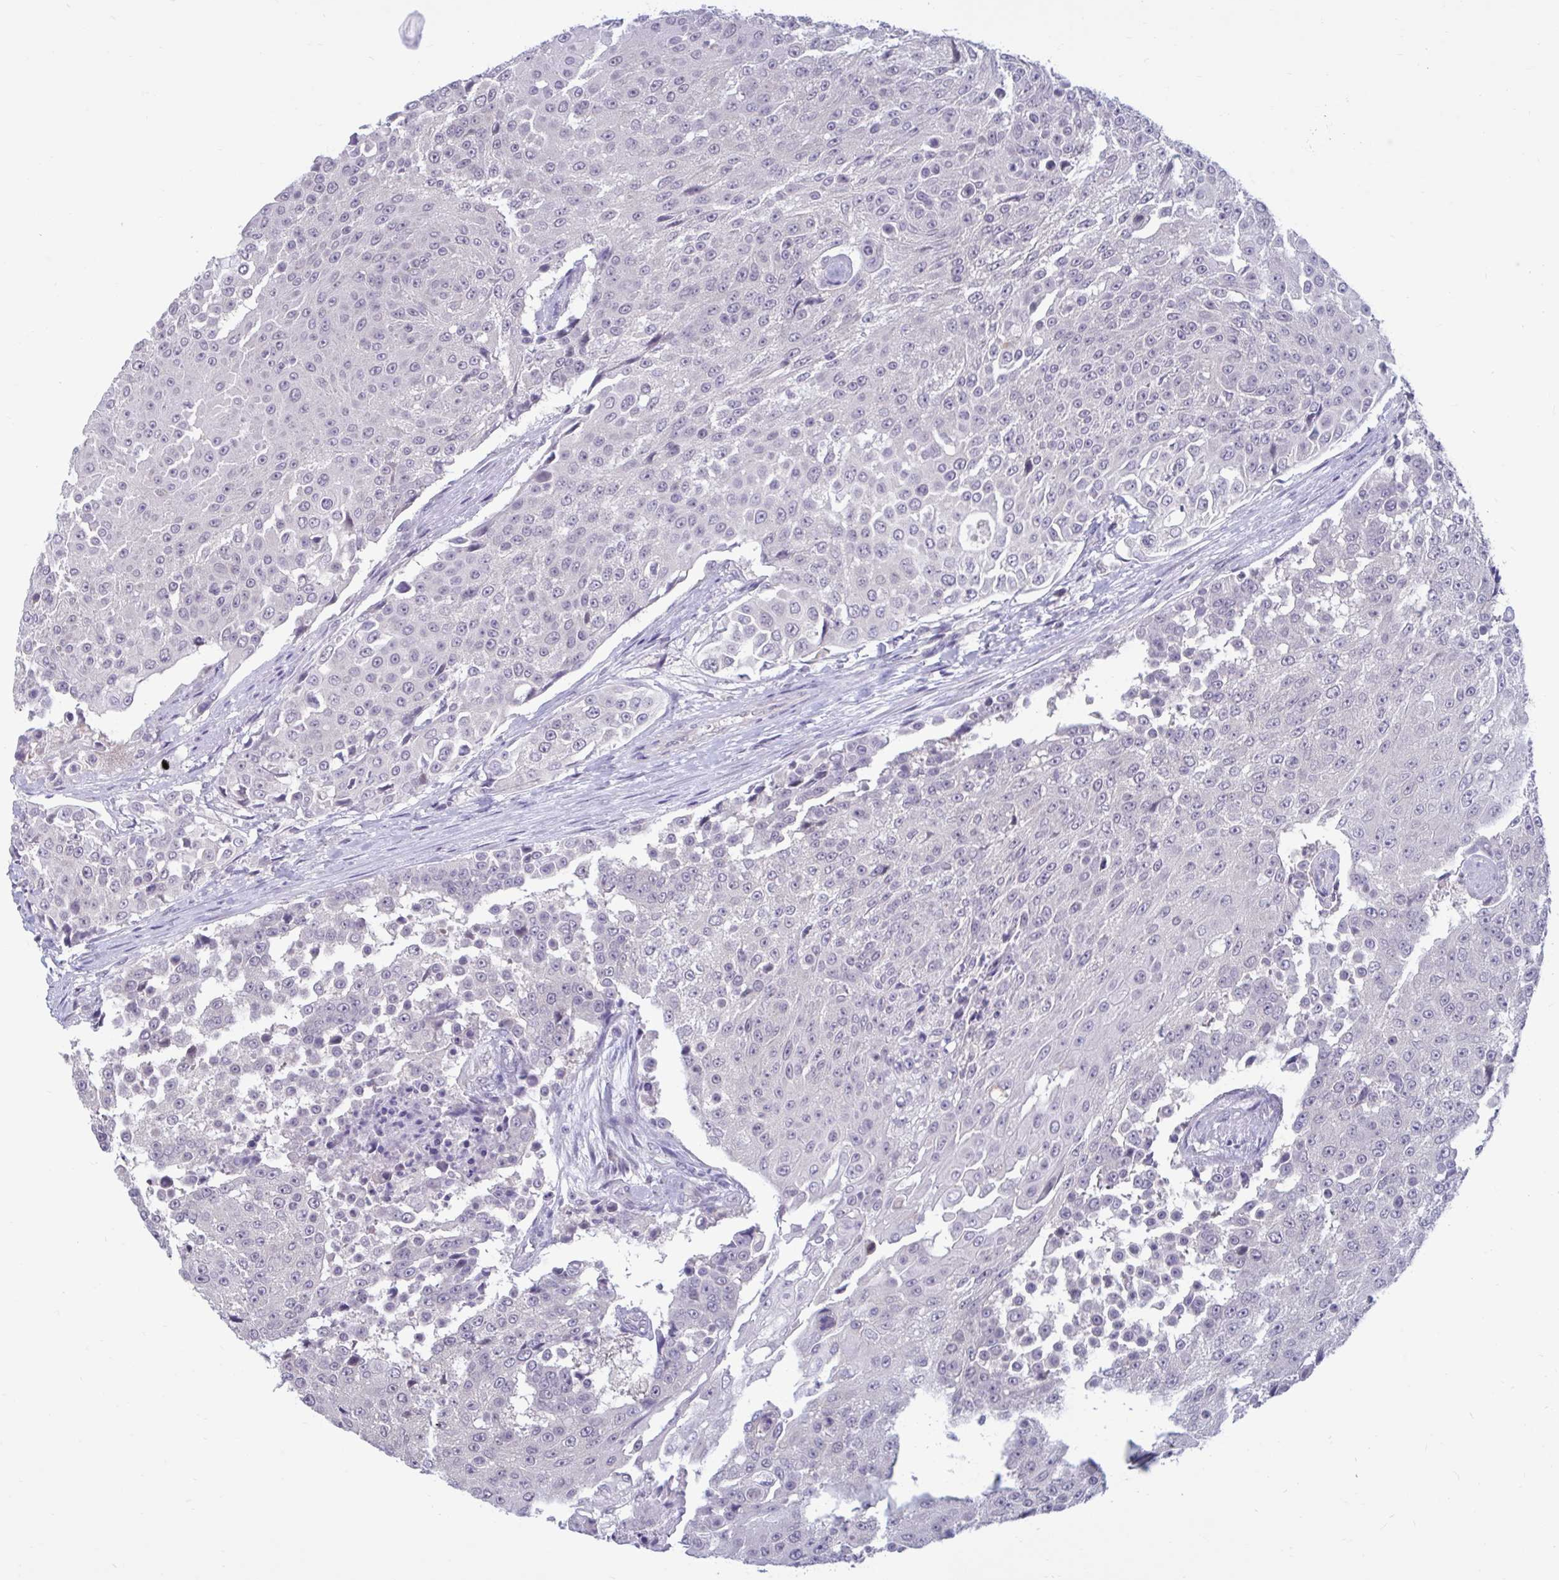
{"staining": {"intensity": "negative", "quantity": "none", "location": "none"}, "tissue": "urothelial cancer", "cell_type": "Tumor cells", "image_type": "cancer", "snomed": [{"axis": "morphology", "description": "Urothelial carcinoma, High grade"}, {"axis": "topography", "description": "Urinary bladder"}], "caption": "The immunohistochemistry (IHC) photomicrograph has no significant positivity in tumor cells of urothelial cancer tissue.", "gene": "ARPP19", "patient": {"sex": "female", "age": 63}}